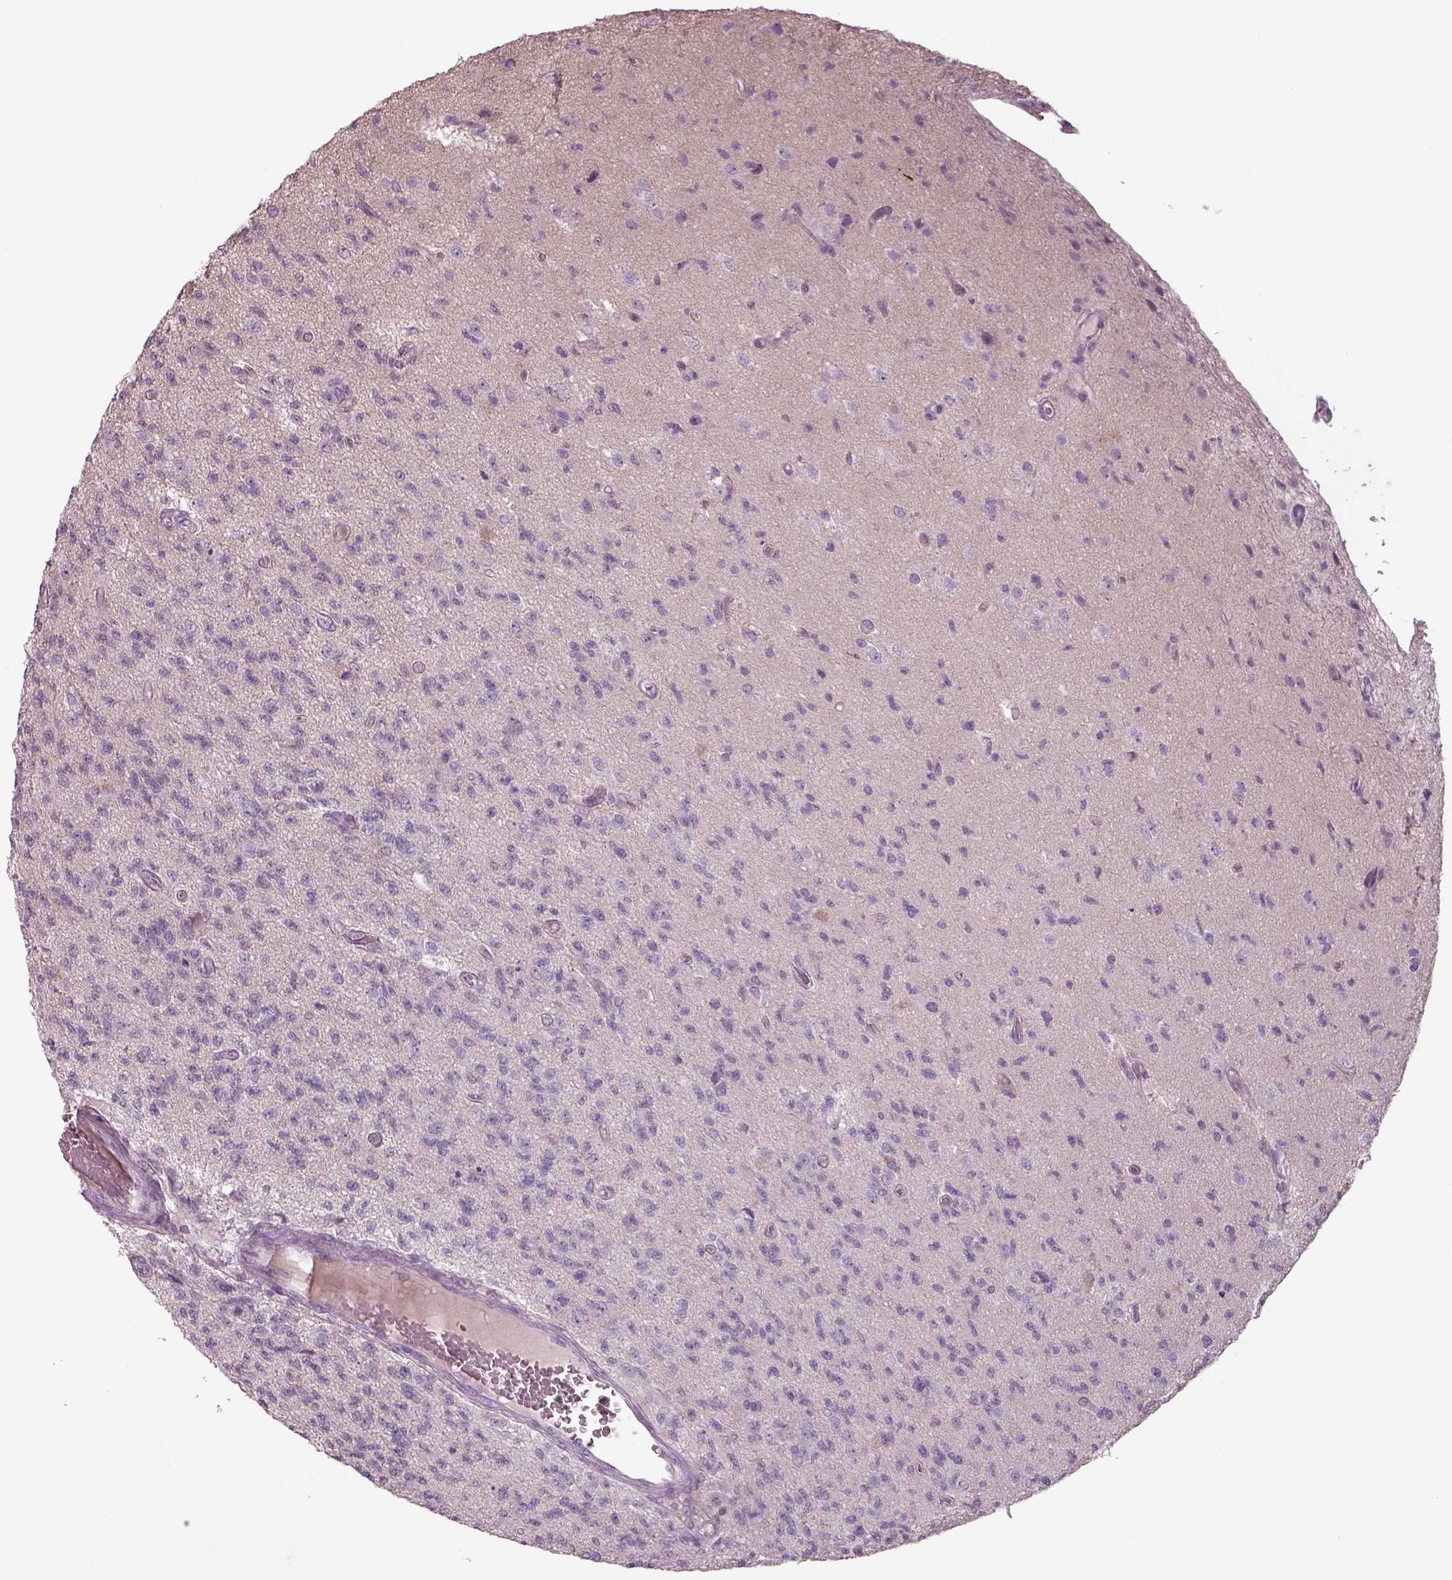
{"staining": {"intensity": "negative", "quantity": "none", "location": "none"}, "tissue": "glioma", "cell_type": "Tumor cells", "image_type": "cancer", "snomed": [{"axis": "morphology", "description": "Glioma, malignant, High grade"}, {"axis": "topography", "description": "Brain"}], "caption": "High magnification brightfield microscopy of glioma stained with DAB (brown) and counterstained with hematoxylin (blue): tumor cells show no significant positivity. (DAB (3,3'-diaminobenzidine) immunohistochemistry (IHC) with hematoxylin counter stain).", "gene": "SEPTIN14", "patient": {"sex": "male", "age": 56}}